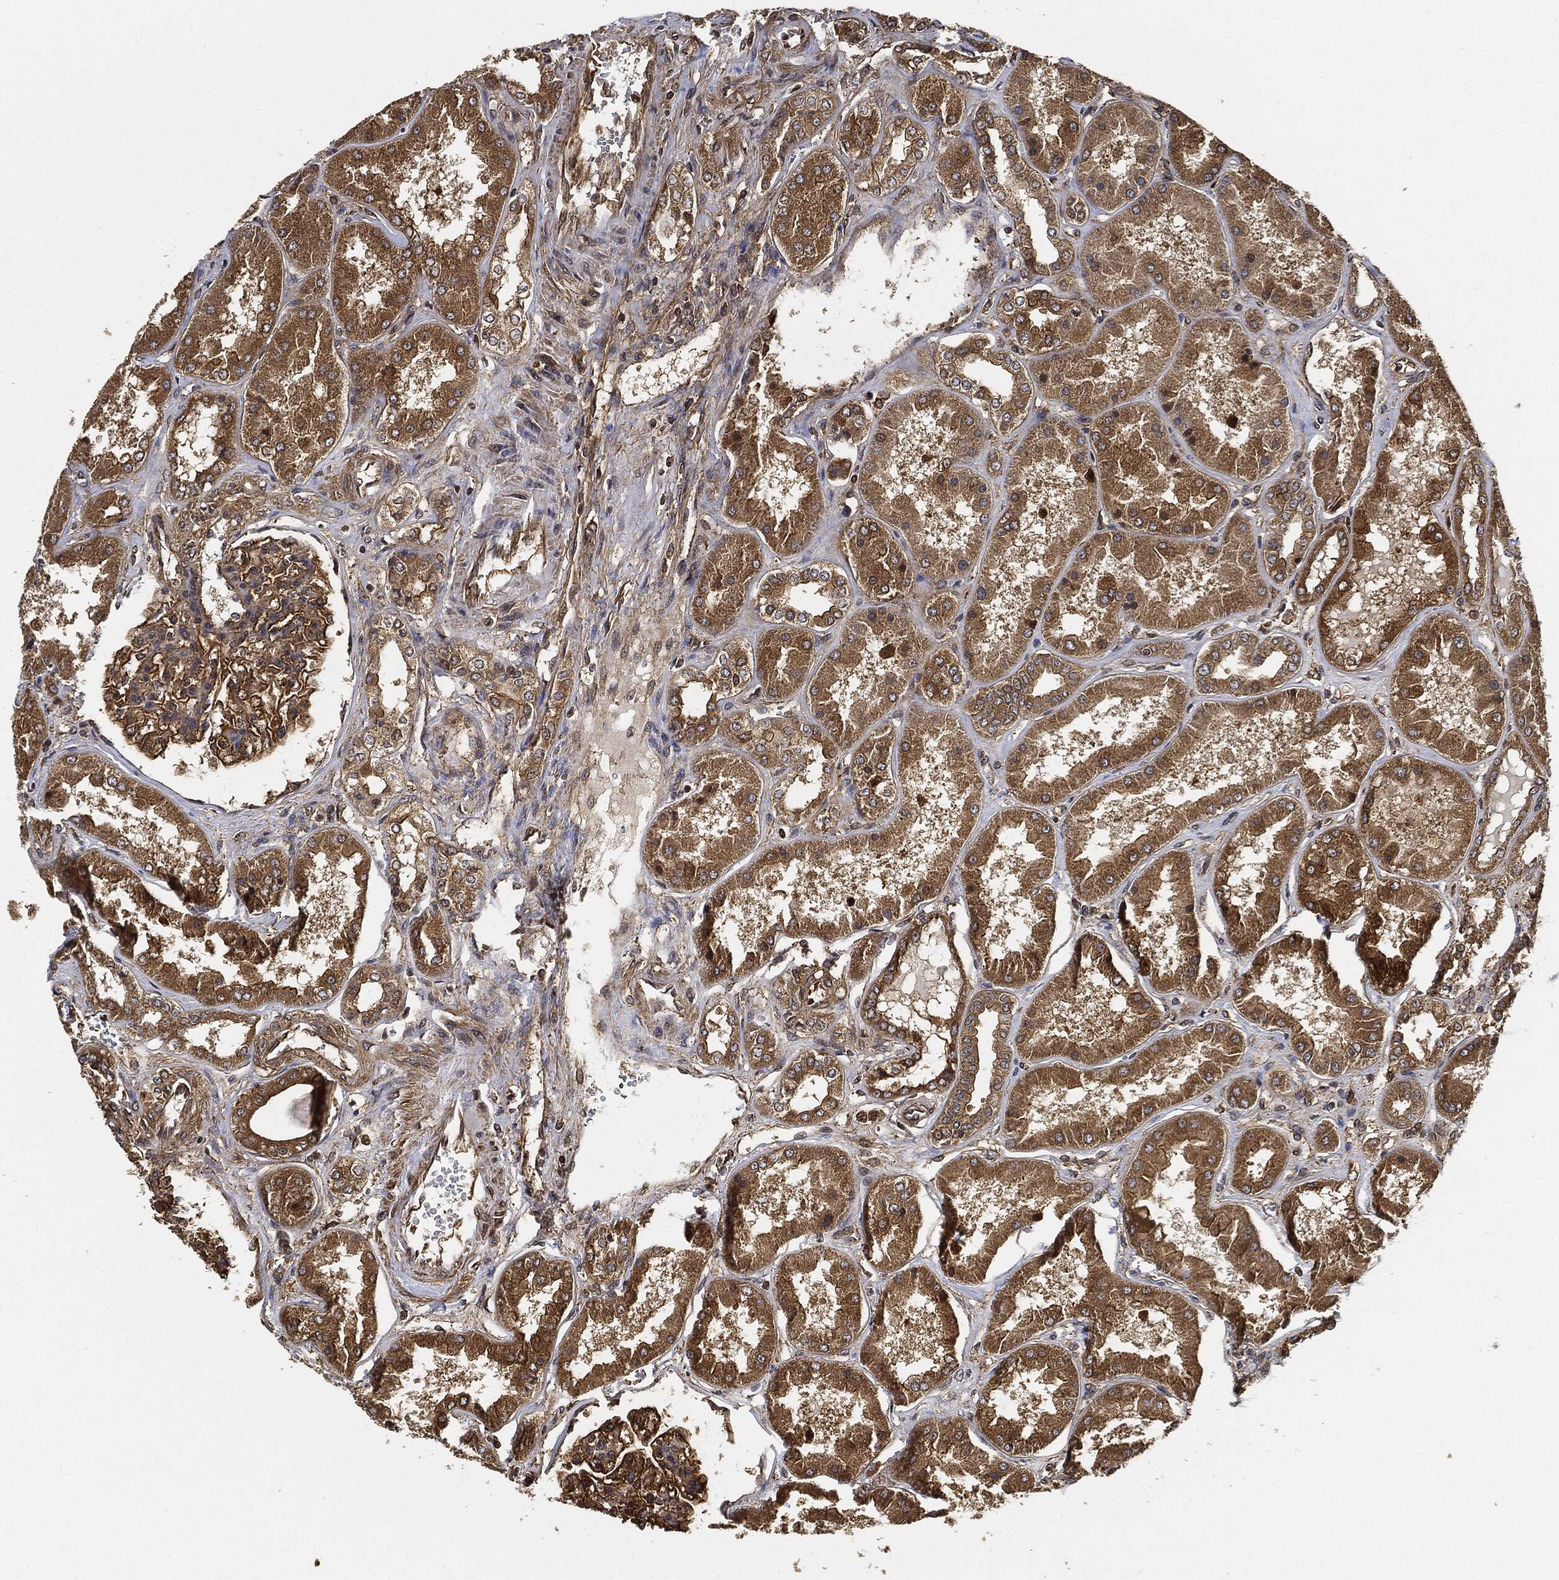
{"staining": {"intensity": "strong", "quantity": ">75%", "location": "cytoplasmic/membranous"}, "tissue": "kidney", "cell_type": "Cells in glomeruli", "image_type": "normal", "snomed": [{"axis": "morphology", "description": "Normal tissue, NOS"}, {"axis": "topography", "description": "Kidney"}], "caption": "Immunohistochemical staining of normal kidney exhibits strong cytoplasmic/membranous protein positivity in about >75% of cells in glomeruli.", "gene": "CEP290", "patient": {"sex": "female", "age": 56}}